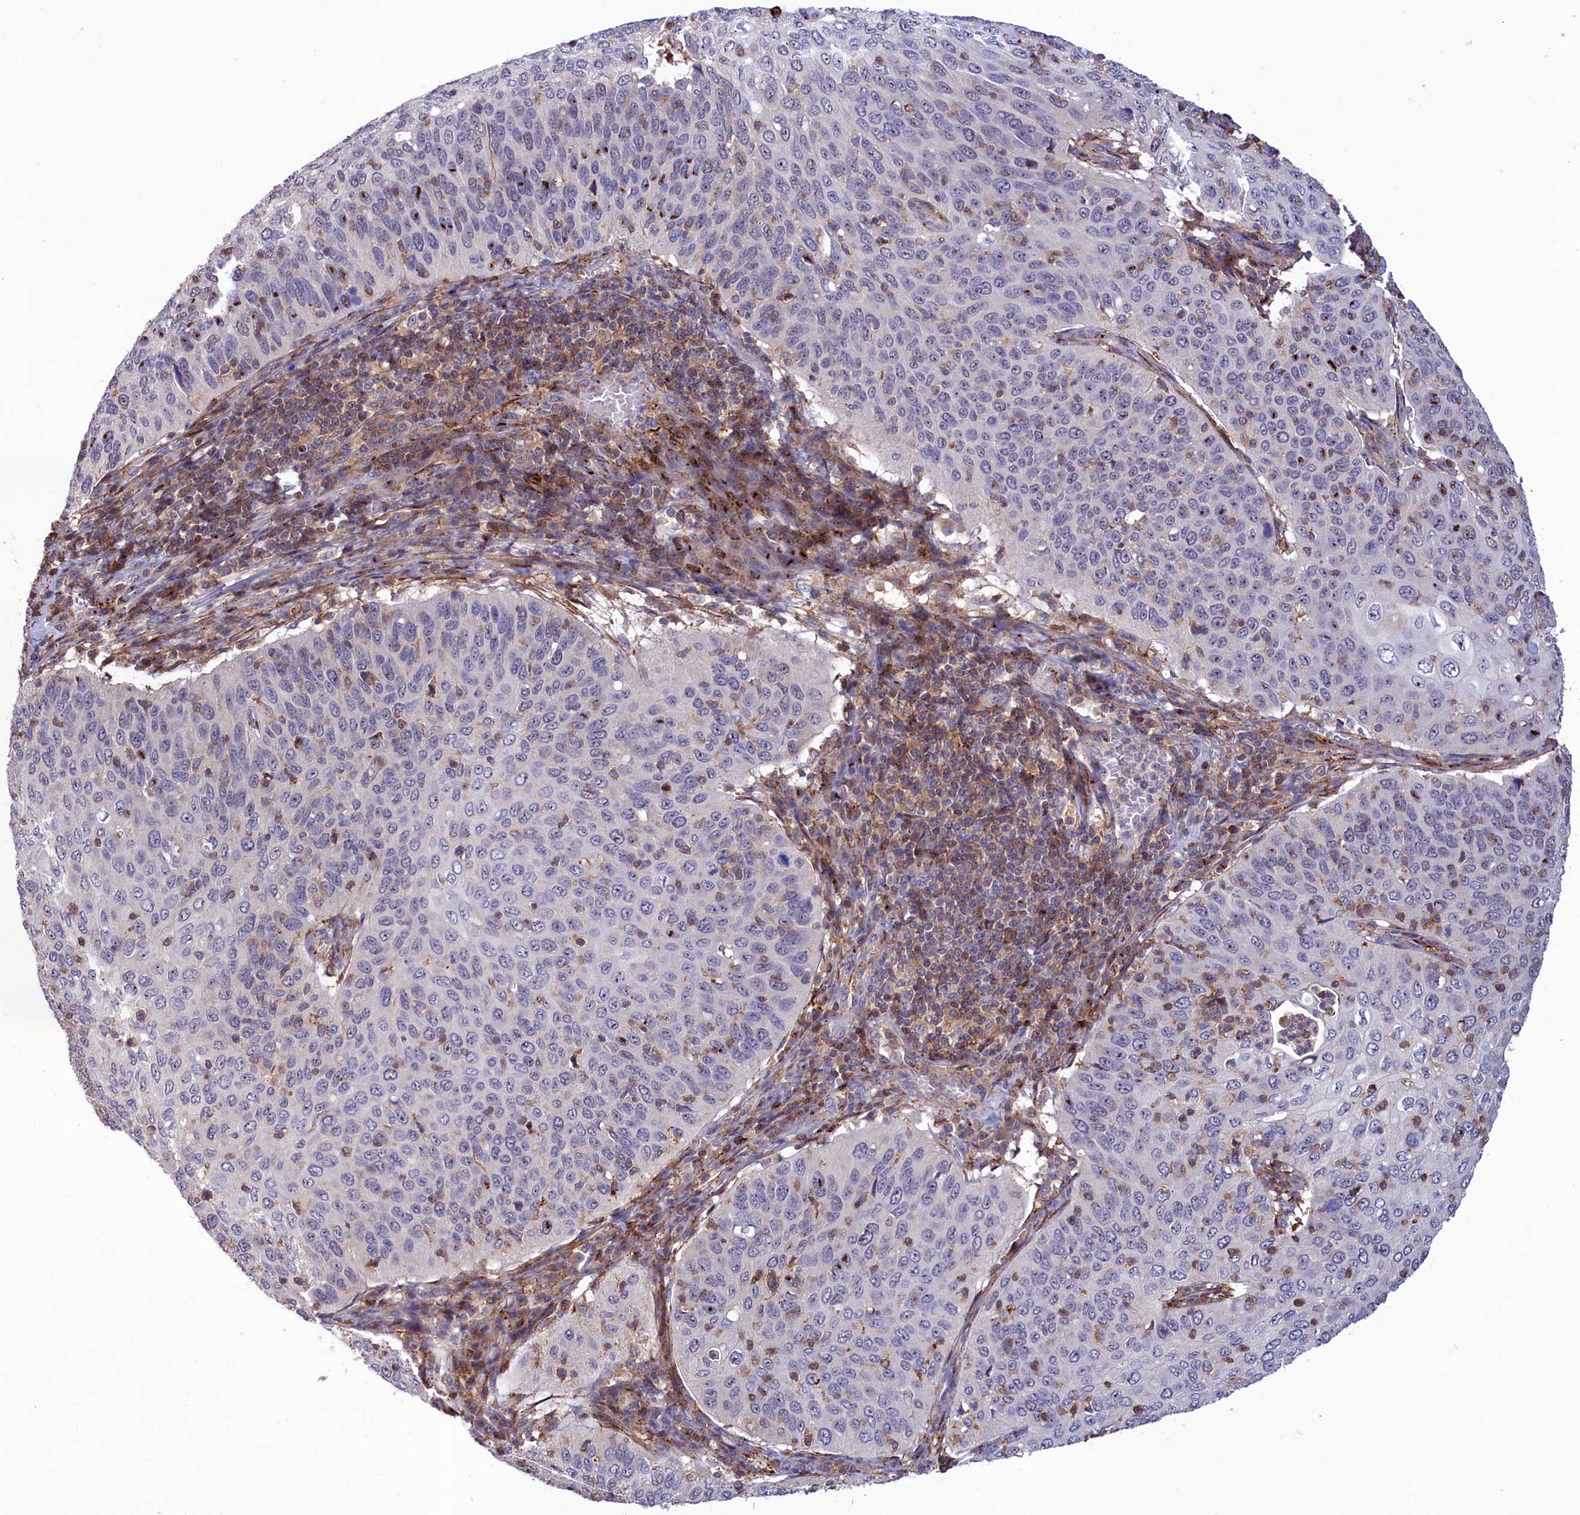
{"staining": {"intensity": "moderate", "quantity": "<25%", "location": "cytoplasmic/membranous"}, "tissue": "cervical cancer", "cell_type": "Tumor cells", "image_type": "cancer", "snomed": [{"axis": "morphology", "description": "Squamous cell carcinoma, NOS"}, {"axis": "topography", "description": "Cervix"}], "caption": "IHC staining of cervical squamous cell carcinoma, which shows low levels of moderate cytoplasmic/membranous expression in about <25% of tumor cells indicating moderate cytoplasmic/membranous protein positivity. The staining was performed using DAB (3,3'-diaminobenzidine) (brown) for protein detection and nuclei were counterstained in hematoxylin (blue).", "gene": "NEURL4", "patient": {"sex": "female", "age": 36}}